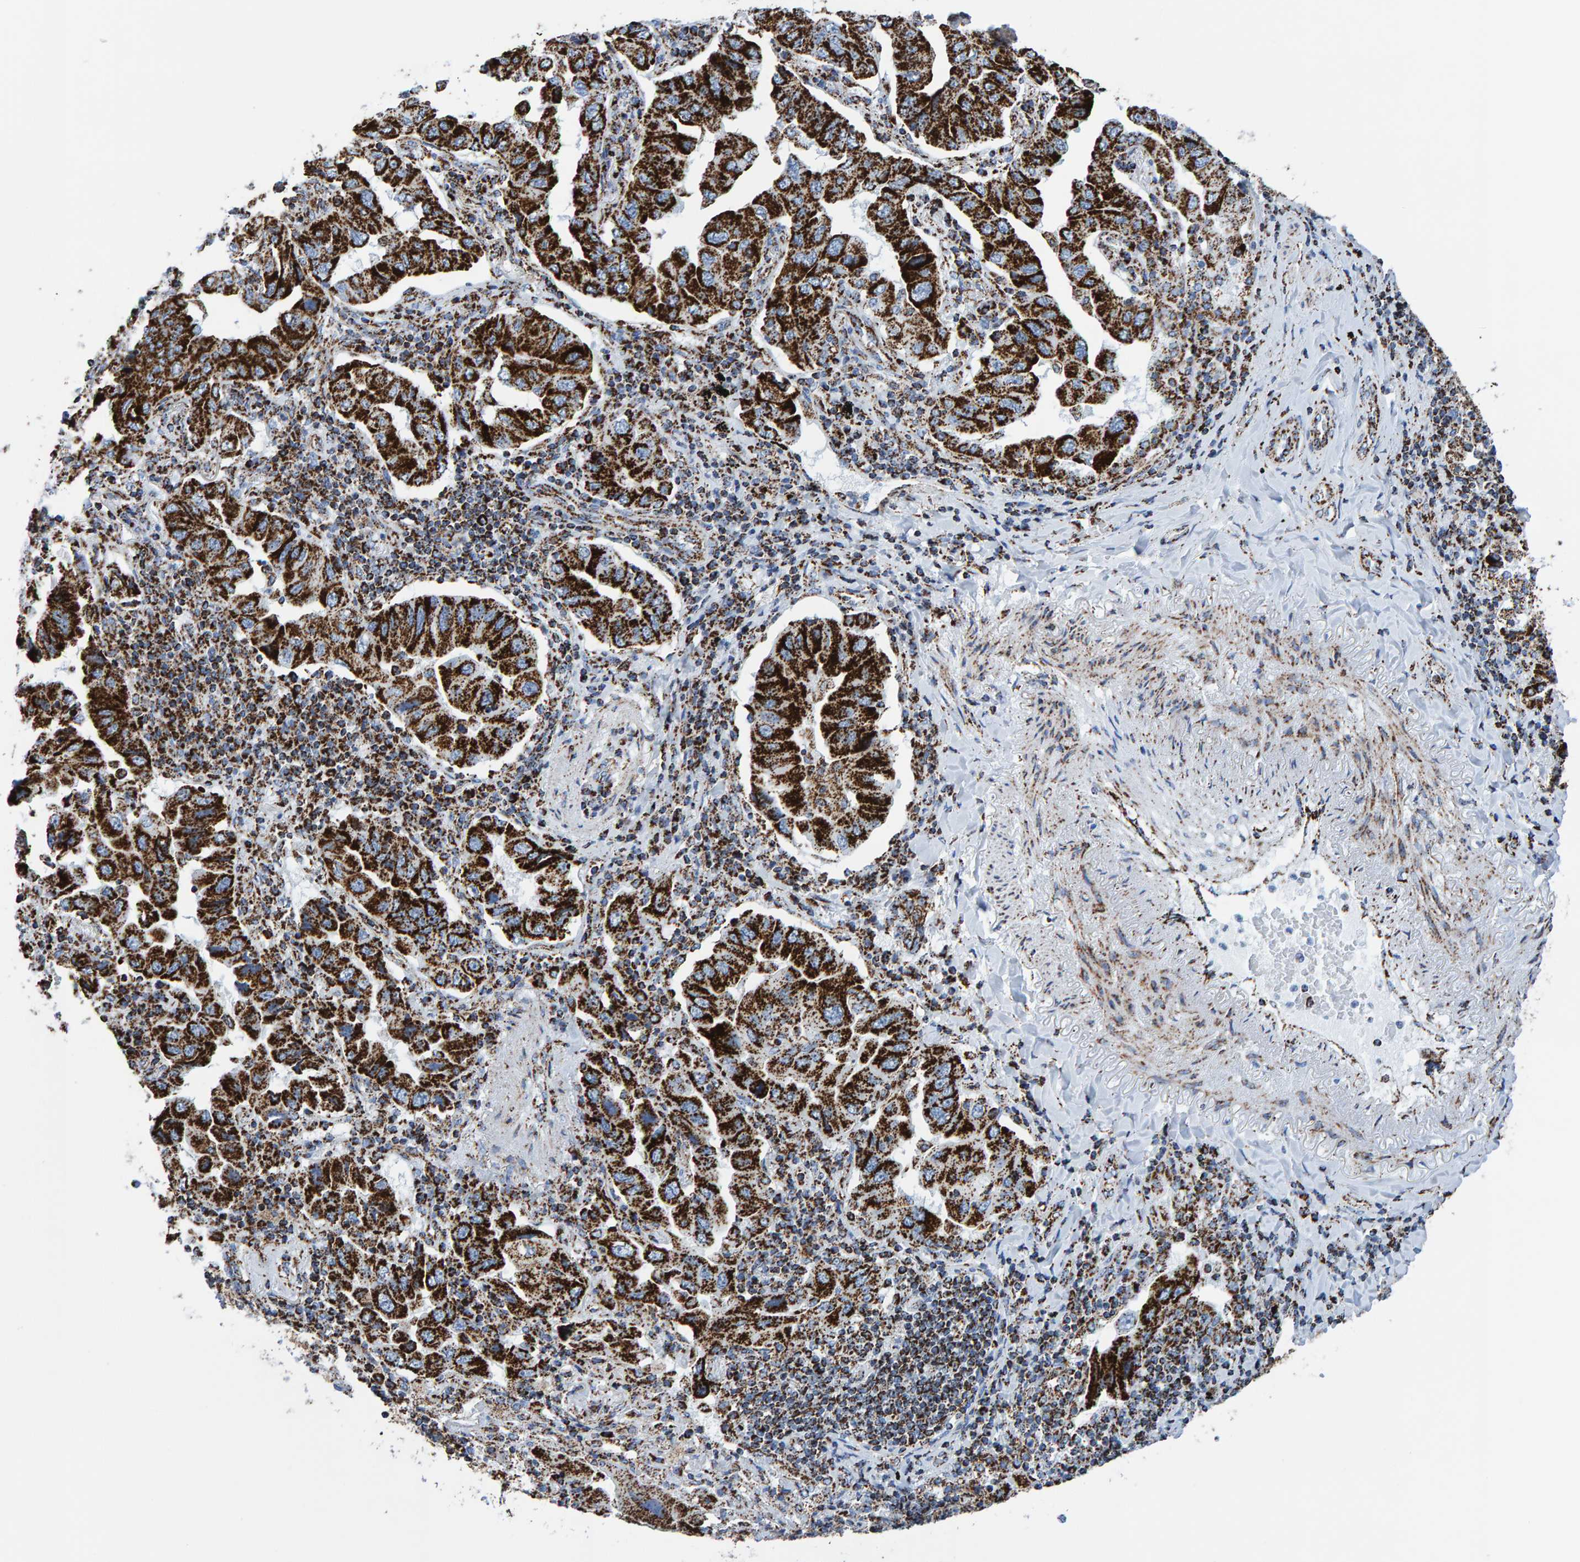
{"staining": {"intensity": "strong", "quantity": ">75%", "location": "cytoplasmic/membranous"}, "tissue": "lung cancer", "cell_type": "Tumor cells", "image_type": "cancer", "snomed": [{"axis": "morphology", "description": "Adenocarcinoma, NOS"}, {"axis": "topography", "description": "Lung"}], "caption": "Human adenocarcinoma (lung) stained with a protein marker displays strong staining in tumor cells.", "gene": "ENSG00000262660", "patient": {"sex": "female", "age": 65}}